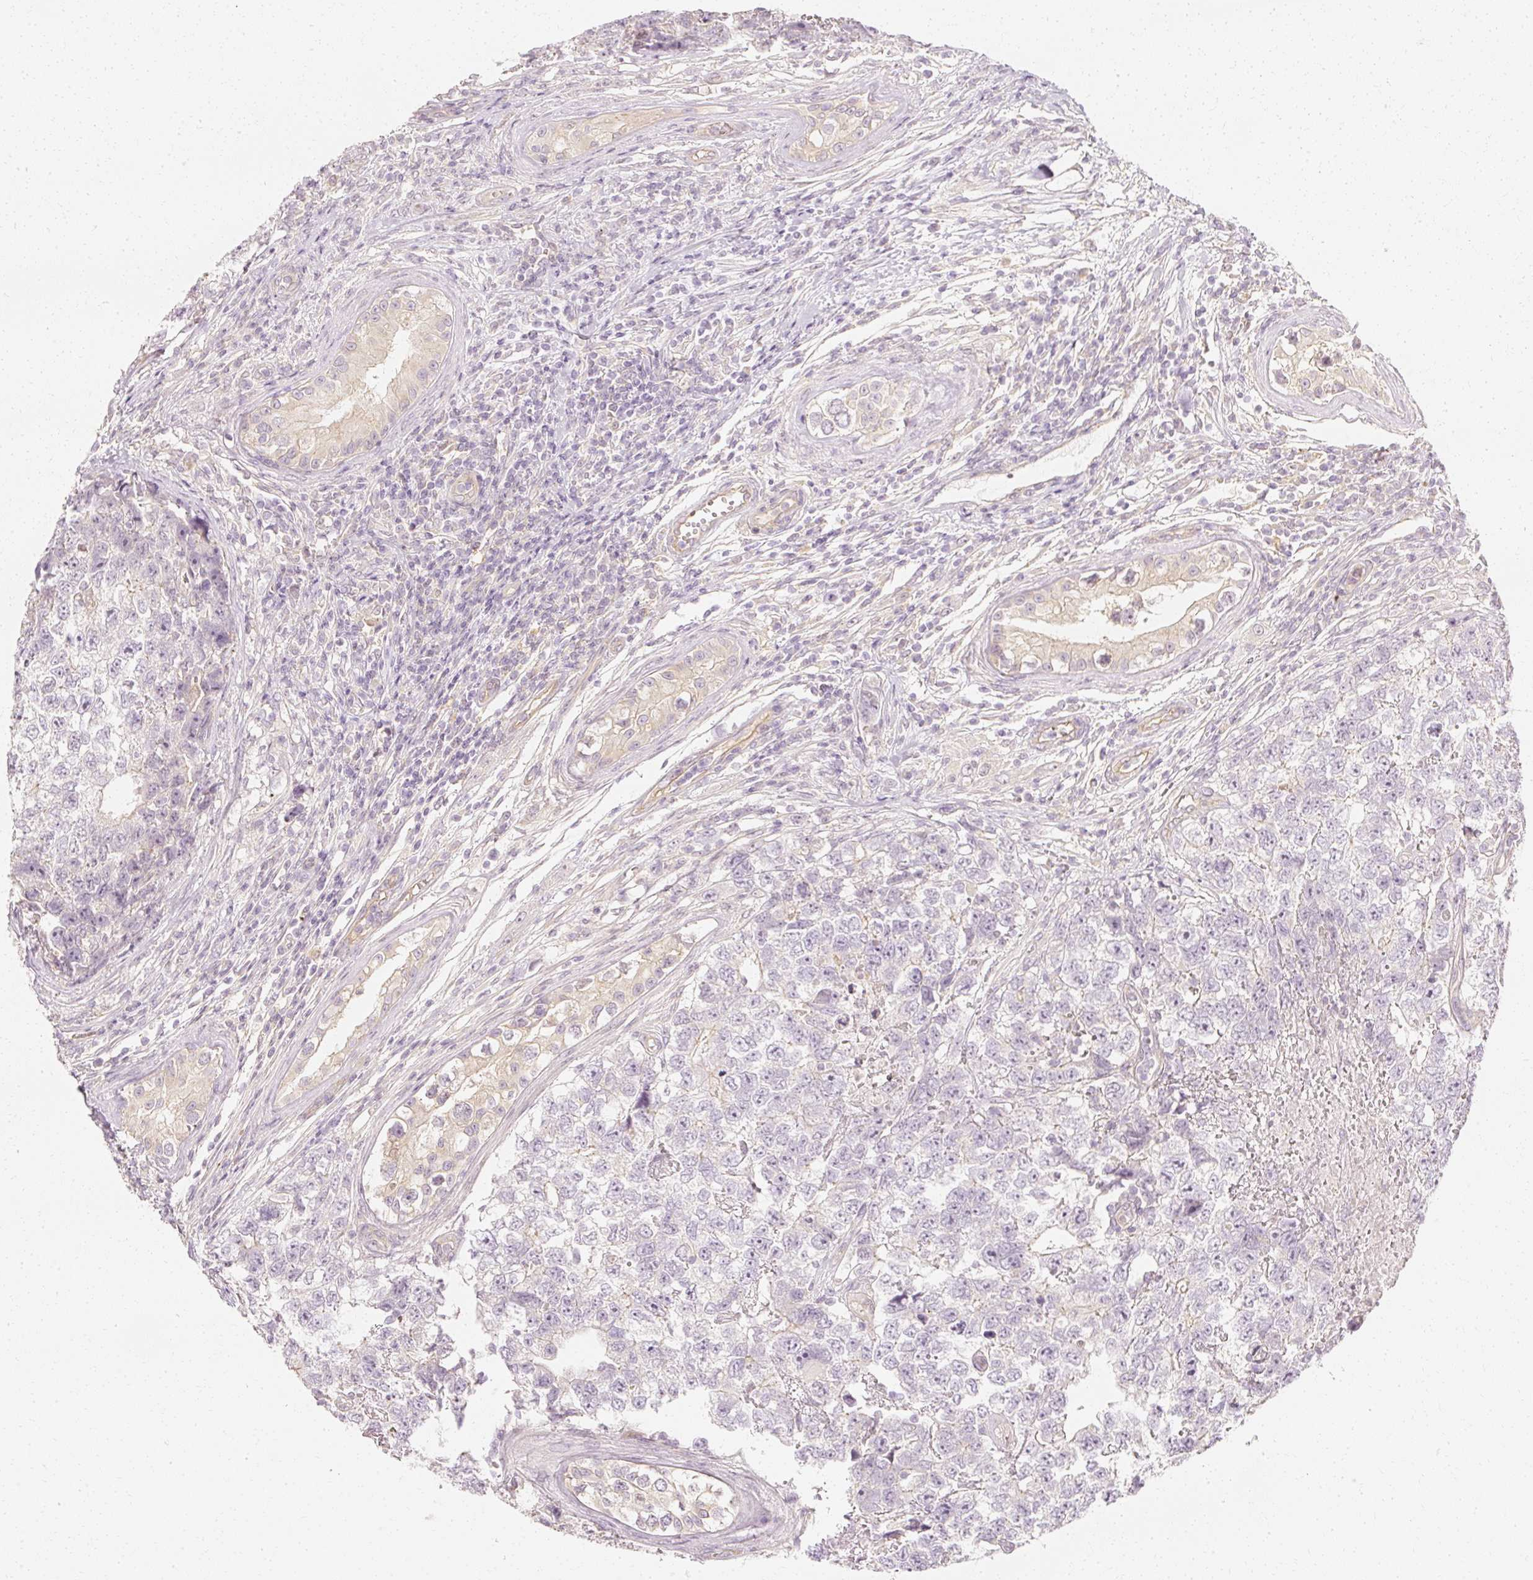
{"staining": {"intensity": "negative", "quantity": "none", "location": "none"}, "tissue": "testis cancer", "cell_type": "Tumor cells", "image_type": "cancer", "snomed": [{"axis": "morphology", "description": "Carcinoma, Embryonal, NOS"}, {"axis": "topography", "description": "Testis"}], "caption": "There is no significant staining in tumor cells of embryonal carcinoma (testis).", "gene": "GNAQ", "patient": {"sex": "male", "age": 22}}